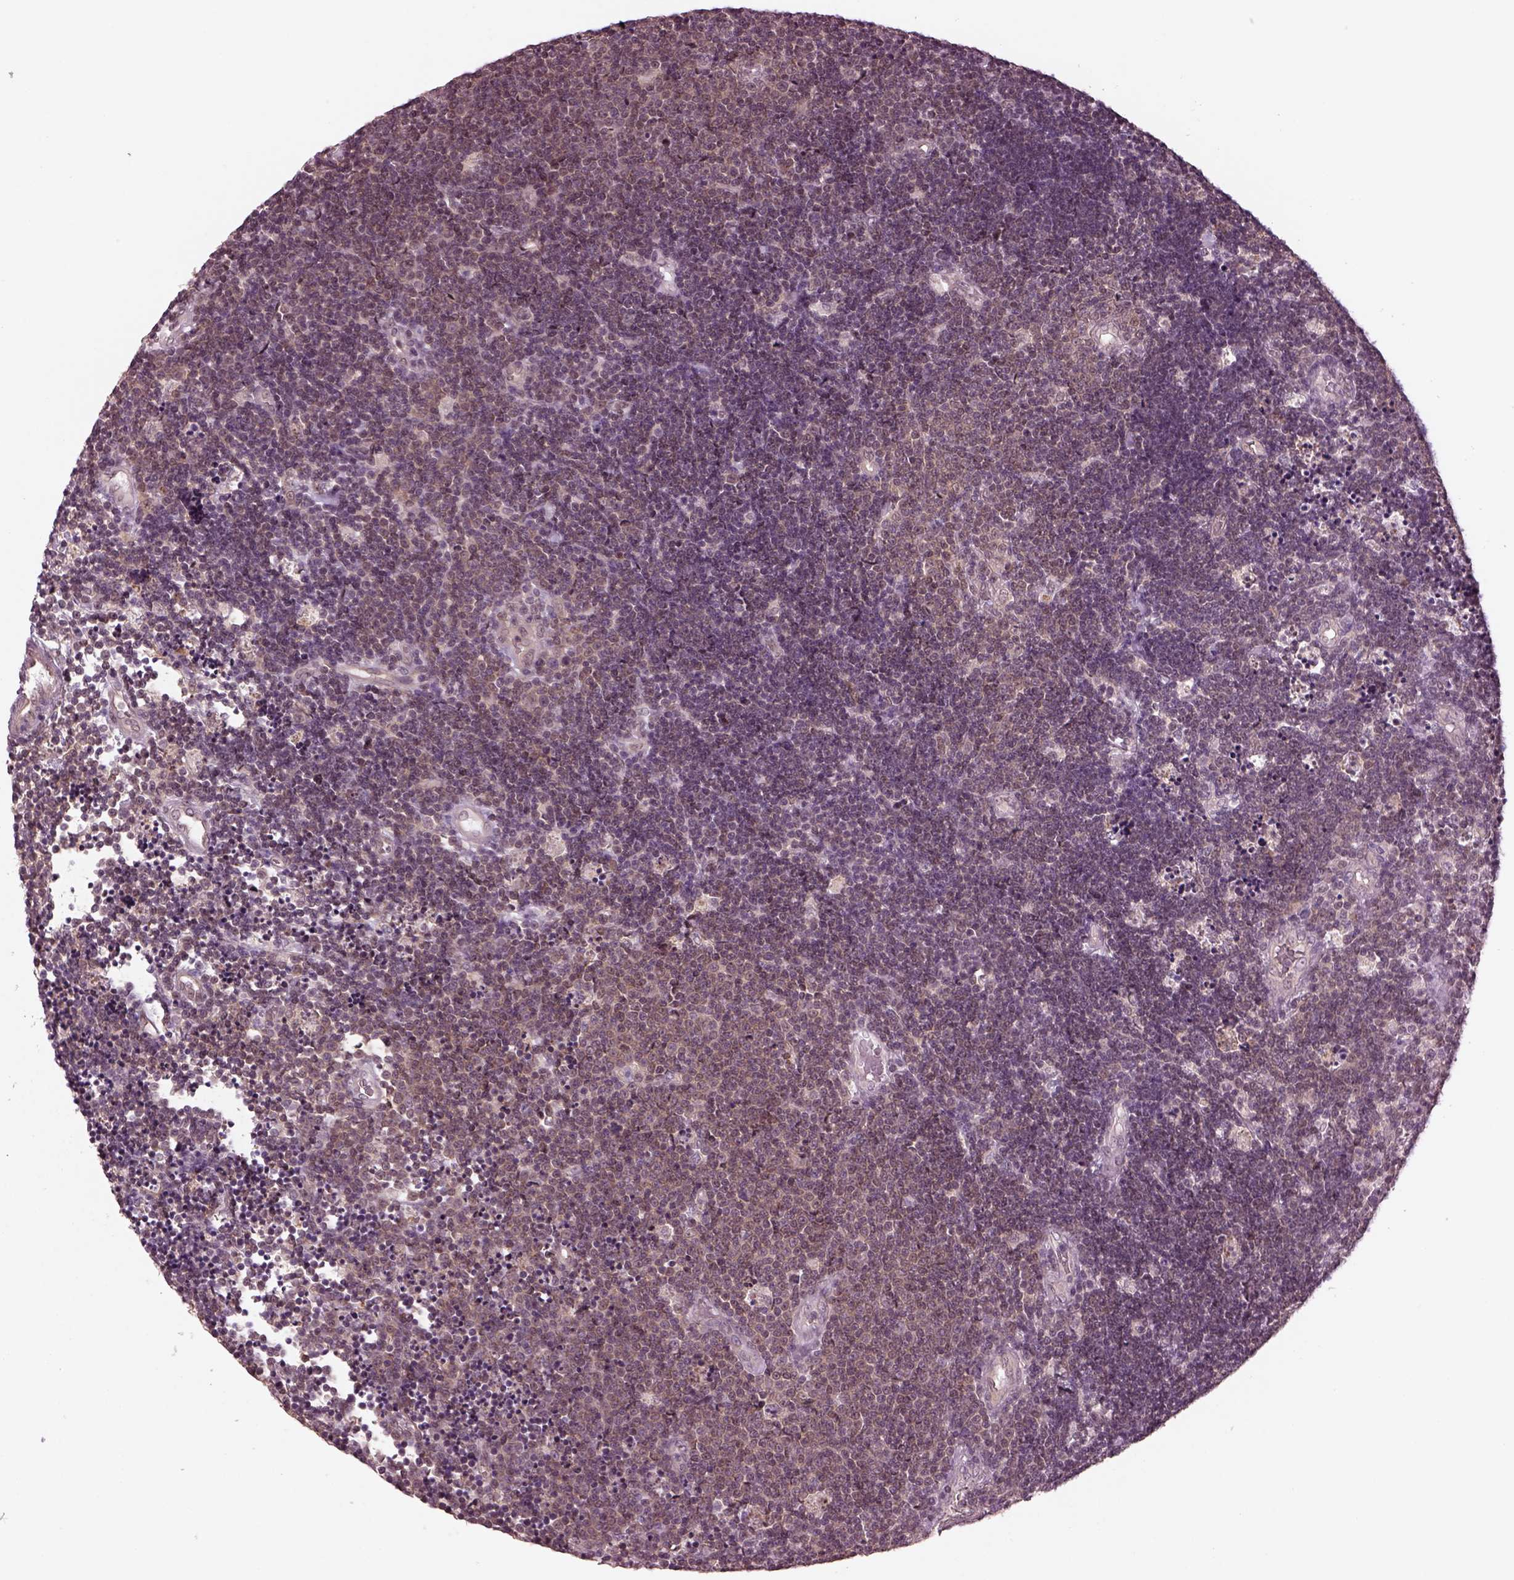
{"staining": {"intensity": "weak", "quantity": "<25%", "location": "cytoplasmic/membranous"}, "tissue": "lymphoma", "cell_type": "Tumor cells", "image_type": "cancer", "snomed": [{"axis": "morphology", "description": "Malignant lymphoma, non-Hodgkin's type, Low grade"}, {"axis": "topography", "description": "Brain"}], "caption": "This is an IHC photomicrograph of human lymphoma. There is no positivity in tumor cells.", "gene": "SRI", "patient": {"sex": "female", "age": 66}}